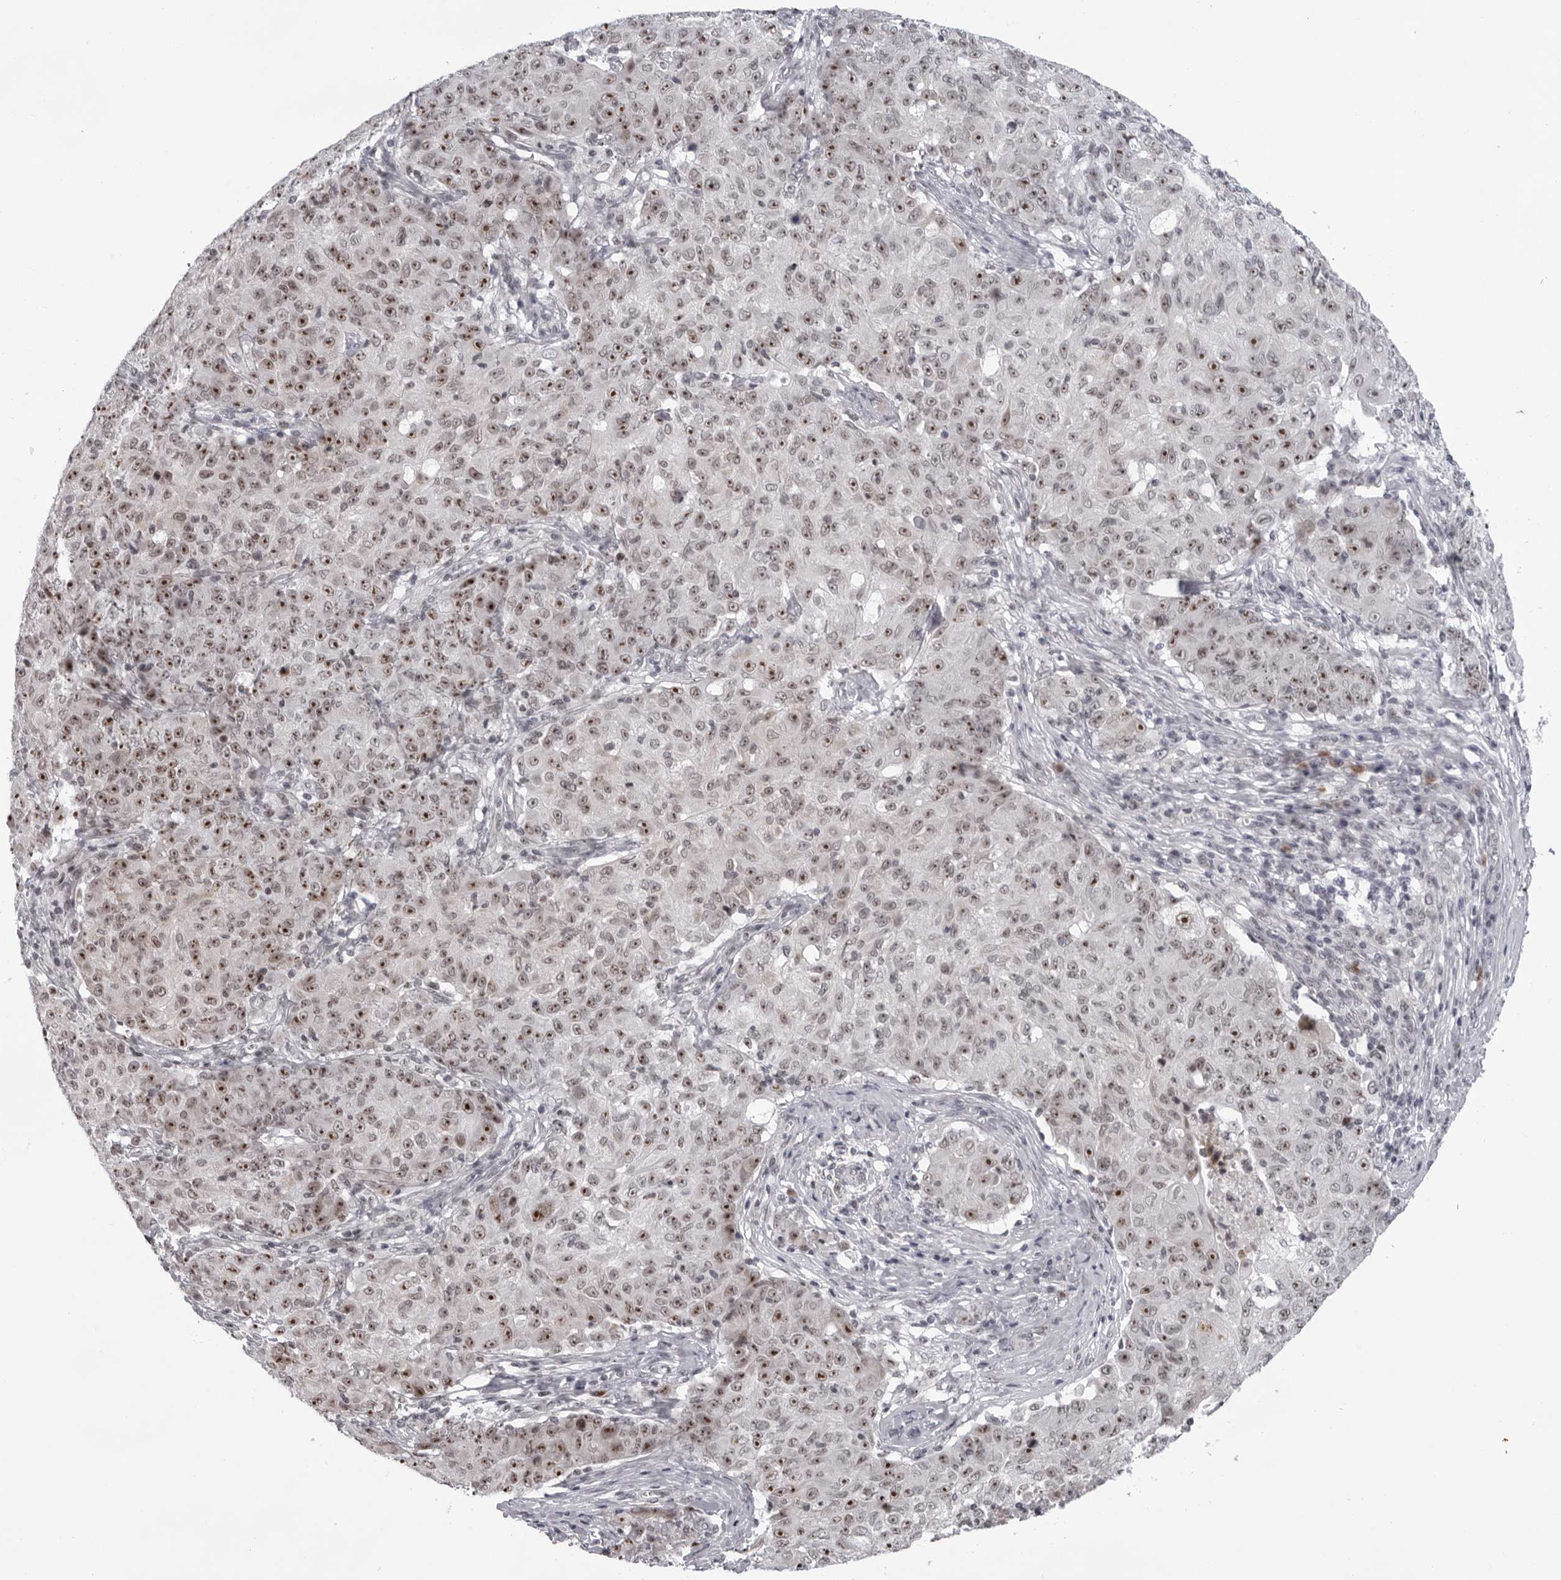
{"staining": {"intensity": "strong", "quantity": ">75%", "location": "nuclear"}, "tissue": "ovarian cancer", "cell_type": "Tumor cells", "image_type": "cancer", "snomed": [{"axis": "morphology", "description": "Carcinoma, endometroid"}, {"axis": "topography", "description": "Ovary"}], "caption": "Human ovarian cancer (endometroid carcinoma) stained with a brown dye exhibits strong nuclear positive positivity in approximately >75% of tumor cells.", "gene": "EXOSC10", "patient": {"sex": "female", "age": 42}}